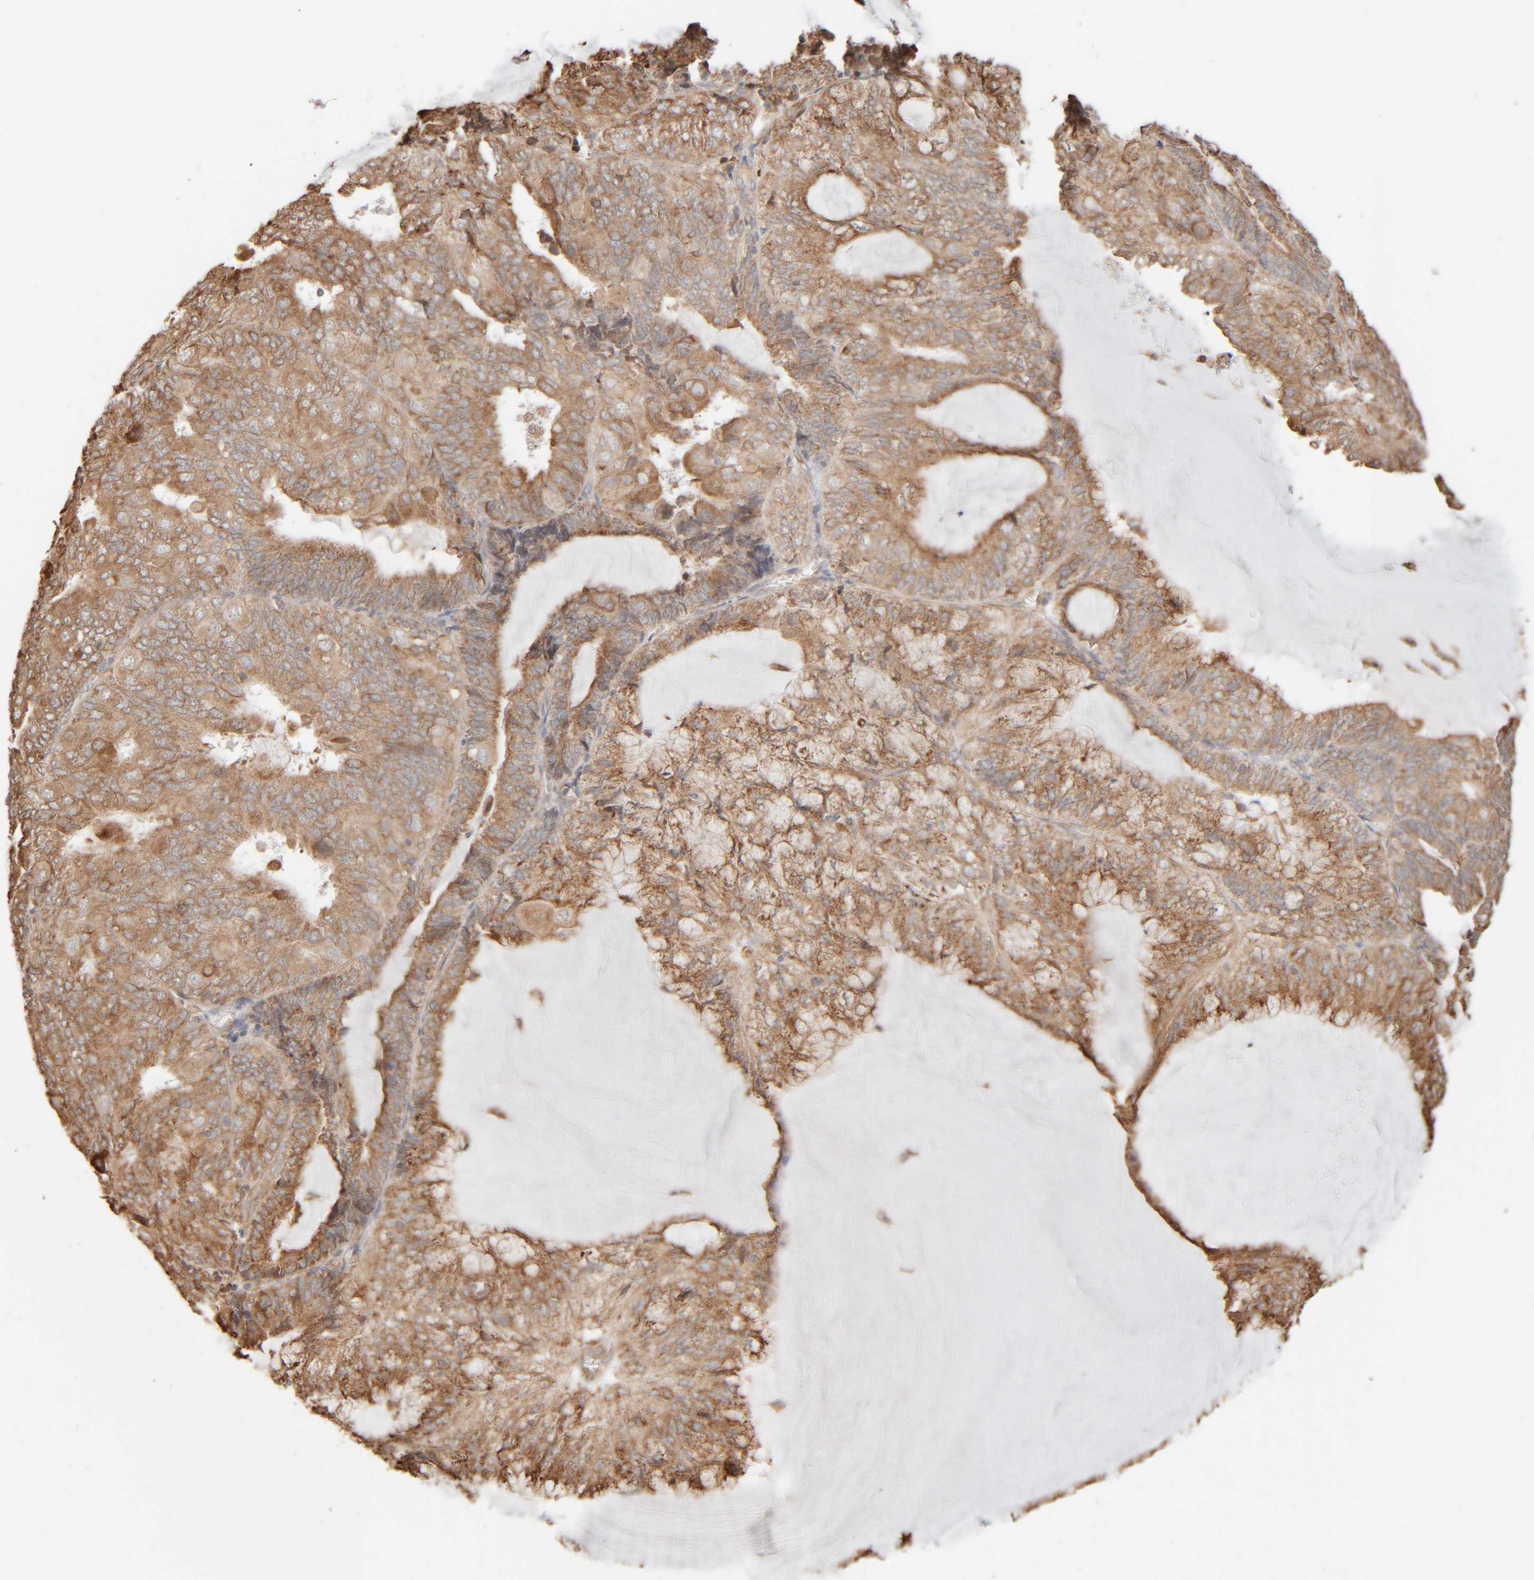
{"staining": {"intensity": "moderate", "quantity": ">75%", "location": "cytoplasmic/membranous"}, "tissue": "endometrial cancer", "cell_type": "Tumor cells", "image_type": "cancer", "snomed": [{"axis": "morphology", "description": "Adenocarcinoma, NOS"}, {"axis": "topography", "description": "Endometrium"}], "caption": "The image reveals immunohistochemical staining of adenocarcinoma (endometrial). There is moderate cytoplasmic/membranous positivity is identified in approximately >75% of tumor cells.", "gene": "INTS1", "patient": {"sex": "female", "age": 81}}